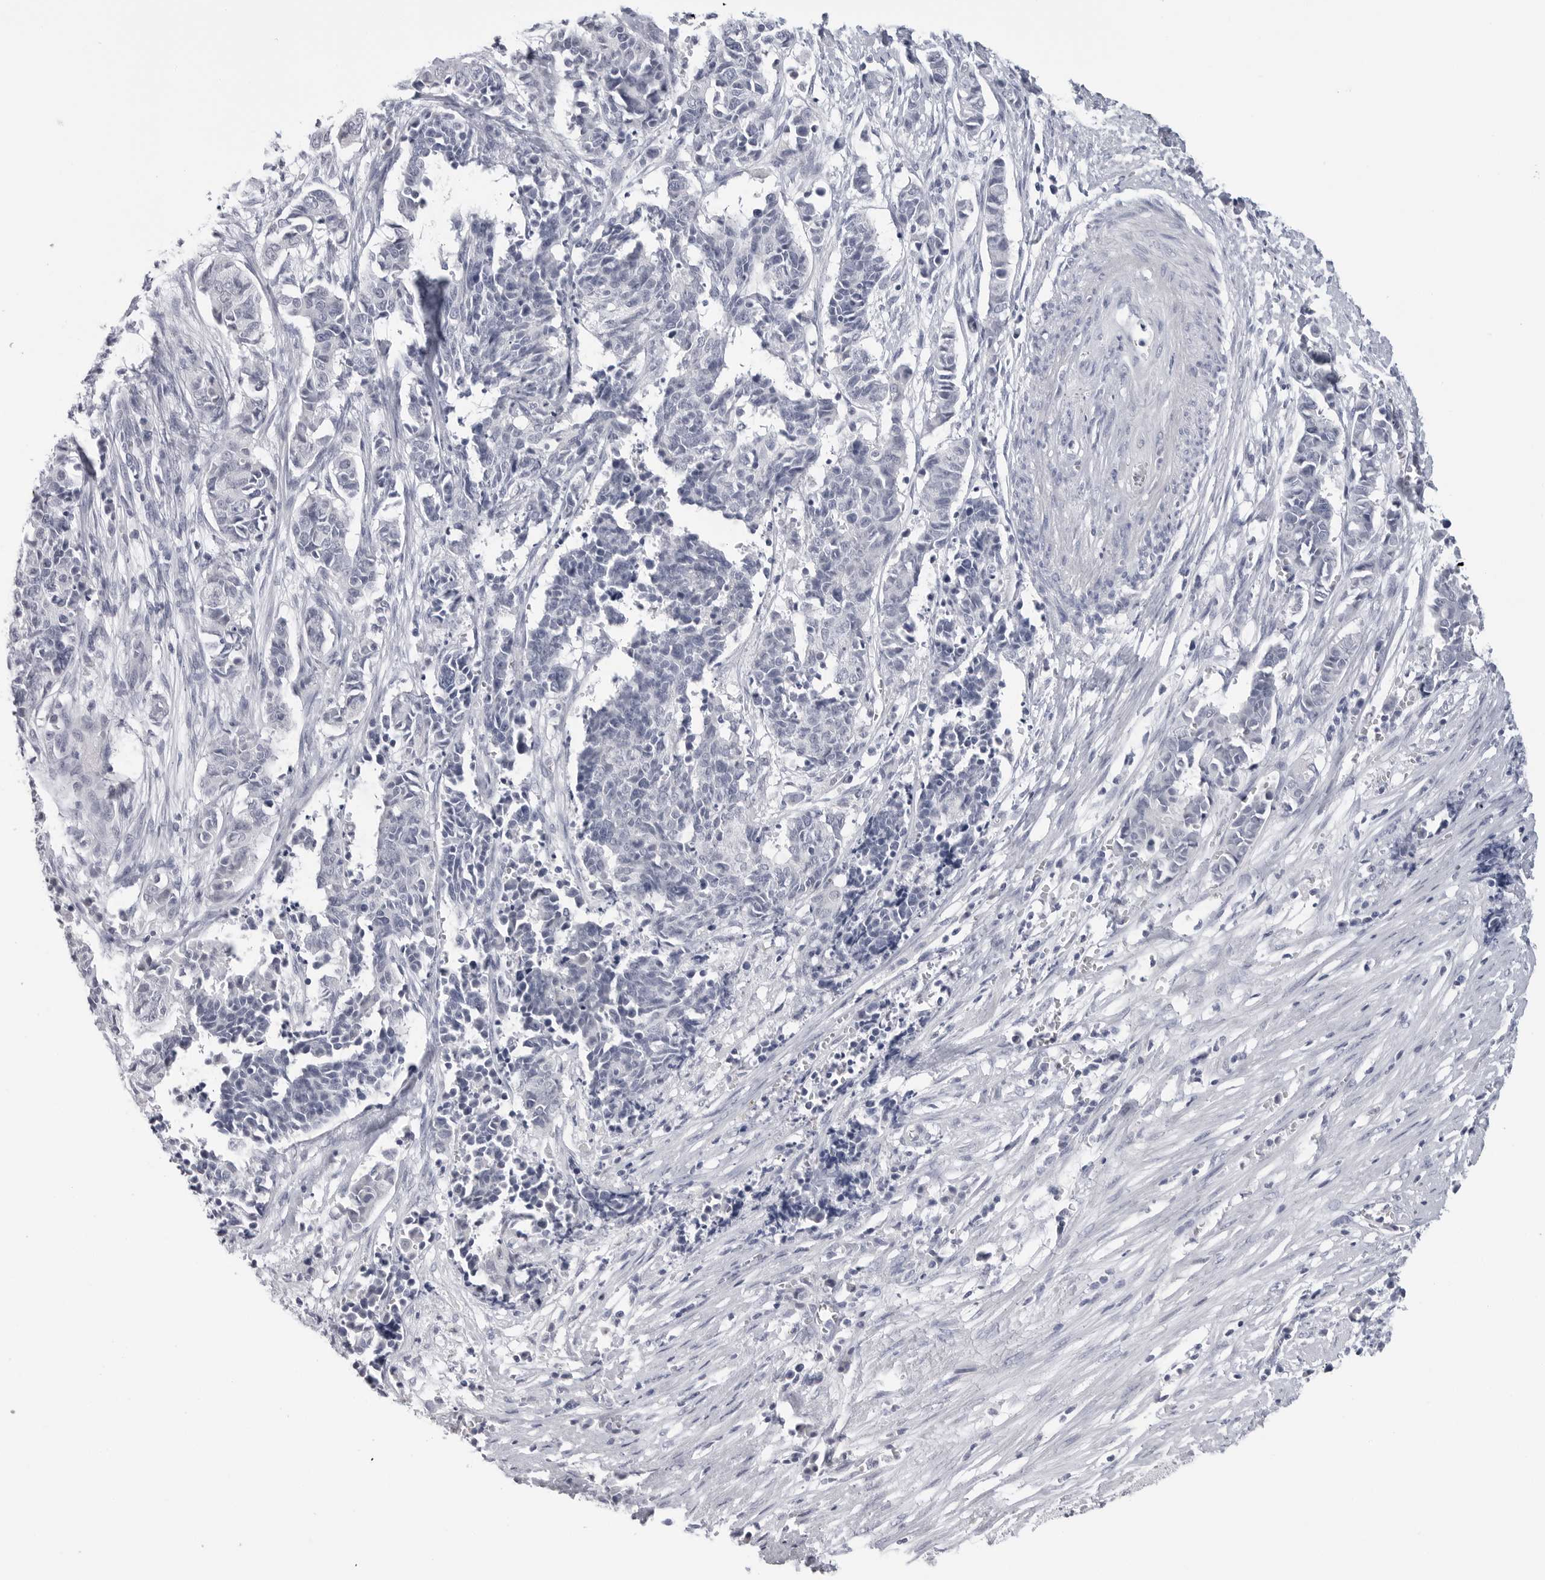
{"staining": {"intensity": "negative", "quantity": "none", "location": "none"}, "tissue": "cervical cancer", "cell_type": "Tumor cells", "image_type": "cancer", "snomed": [{"axis": "morphology", "description": "Normal tissue, NOS"}, {"axis": "morphology", "description": "Squamous cell carcinoma, NOS"}, {"axis": "topography", "description": "Cervix"}], "caption": "High power microscopy image of an immunohistochemistry image of squamous cell carcinoma (cervical), revealing no significant positivity in tumor cells.", "gene": "PGA3", "patient": {"sex": "female", "age": 35}}